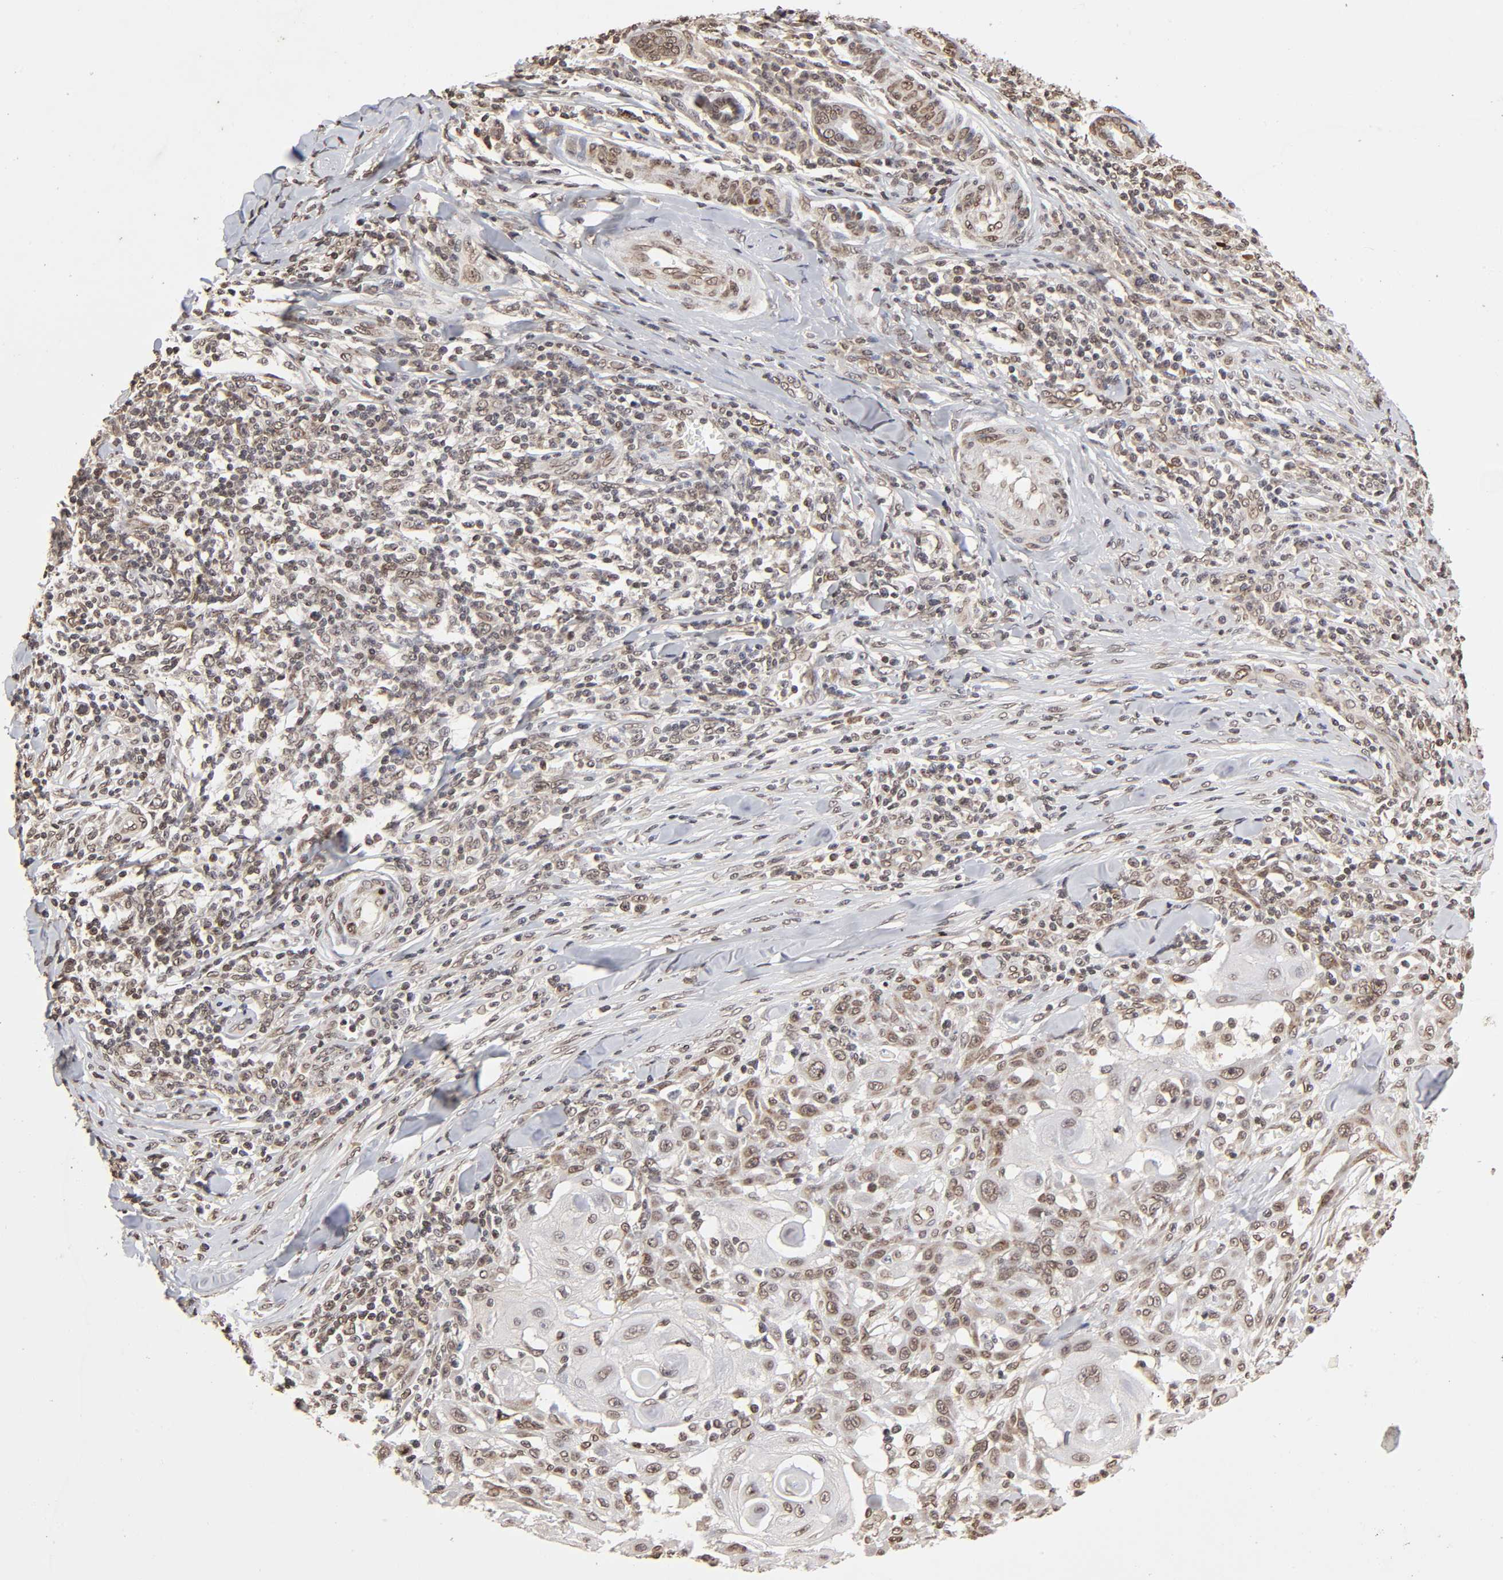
{"staining": {"intensity": "weak", "quantity": "25%-75%", "location": "cytoplasmic/membranous"}, "tissue": "skin cancer", "cell_type": "Tumor cells", "image_type": "cancer", "snomed": [{"axis": "morphology", "description": "Squamous cell carcinoma, NOS"}, {"axis": "topography", "description": "Skin"}], "caption": "Skin cancer (squamous cell carcinoma) stained with IHC reveals weak cytoplasmic/membranous expression in about 25%-75% of tumor cells.", "gene": "MLLT6", "patient": {"sex": "male", "age": 24}}